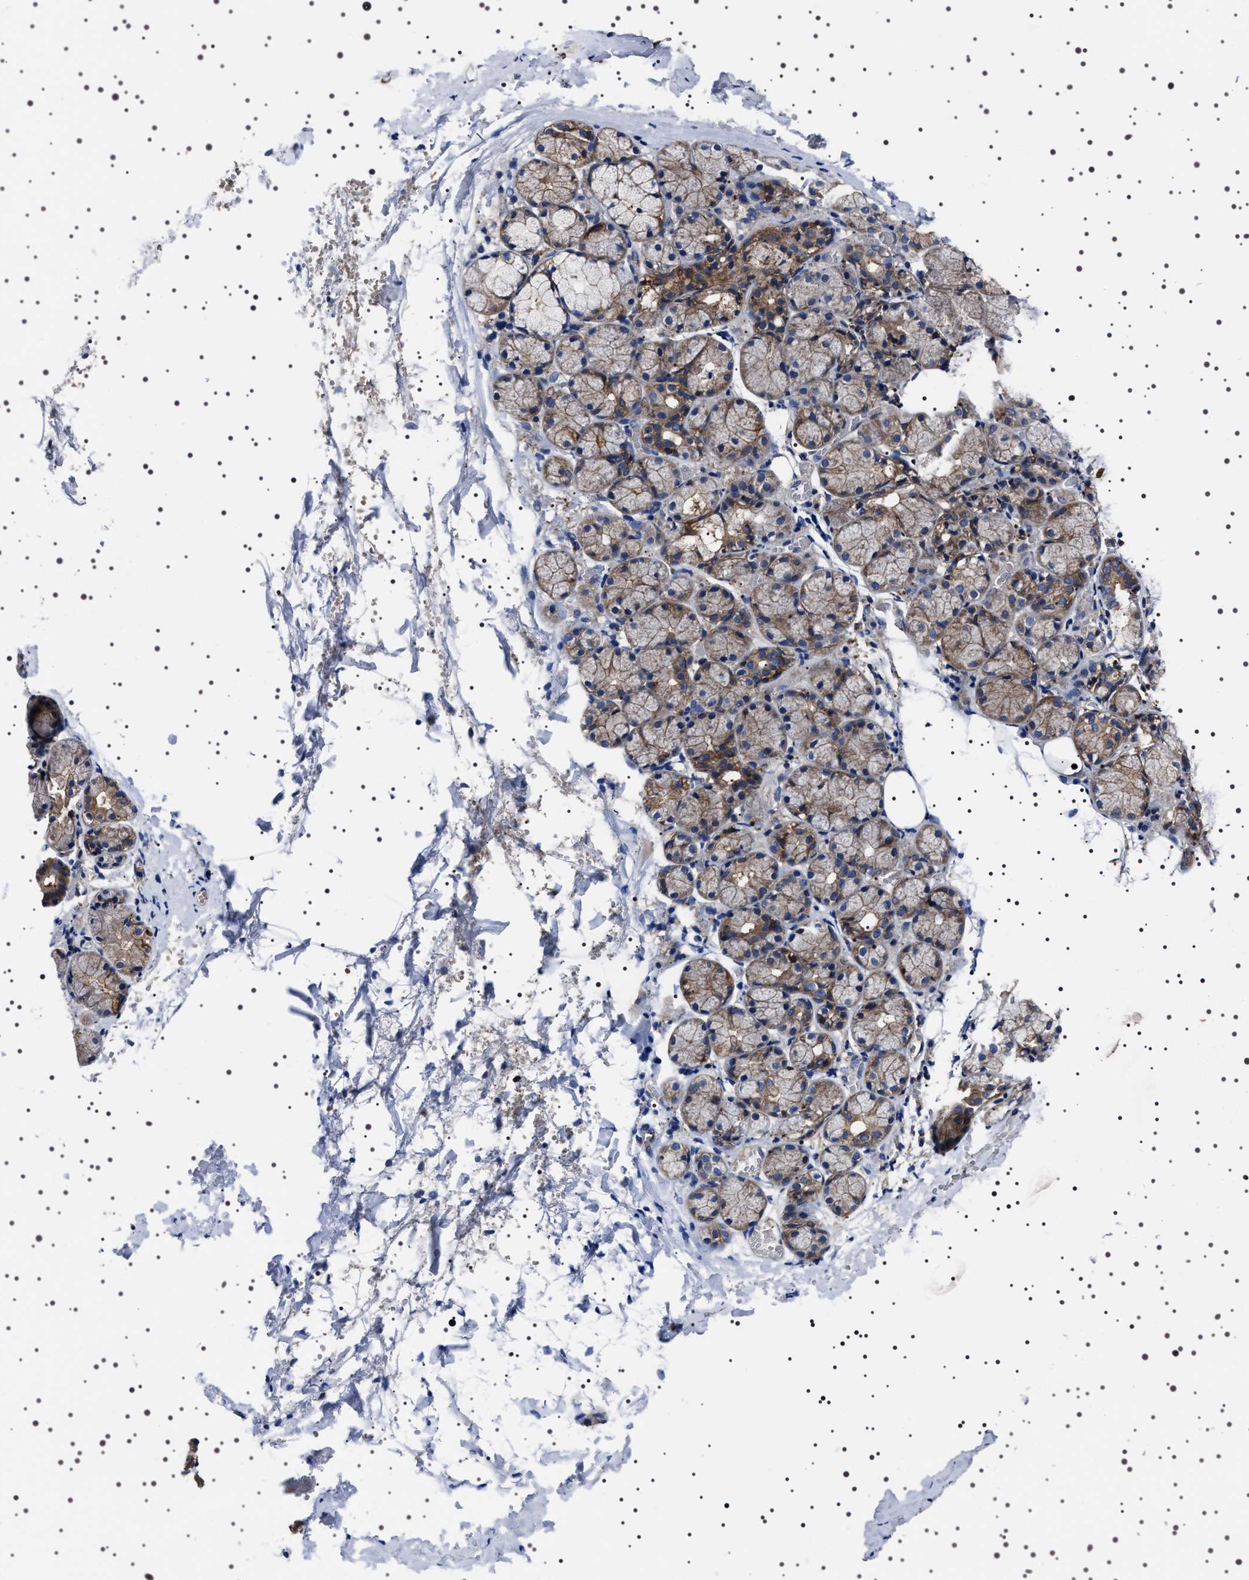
{"staining": {"intensity": "moderate", "quantity": "25%-75%", "location": "cytoplasmic/membranous"}, "tissue": "salivary gland", "cell_type": "Glandular cells", "image_type": "normal", "snomed": [{"axis": "morphology", "description": "Normal tissue, NOS"}, {"axis": "topography", "description": "Salivary gland"}], "caption": "Immunohistochemistry (IHC) (DAB) staining of unremarkable human salivary gland demonstrates moderate cytoplasmic/membranous protein expression in about 25%-75% of glandular cells. The staining was performed using DAB to visualize the protein expression in brown, while the nuclei were stained in blue with hematoxylin (Magnification: 20x).", "gene": "WDR1", "patient": {"sex": "female", "age": 24}}